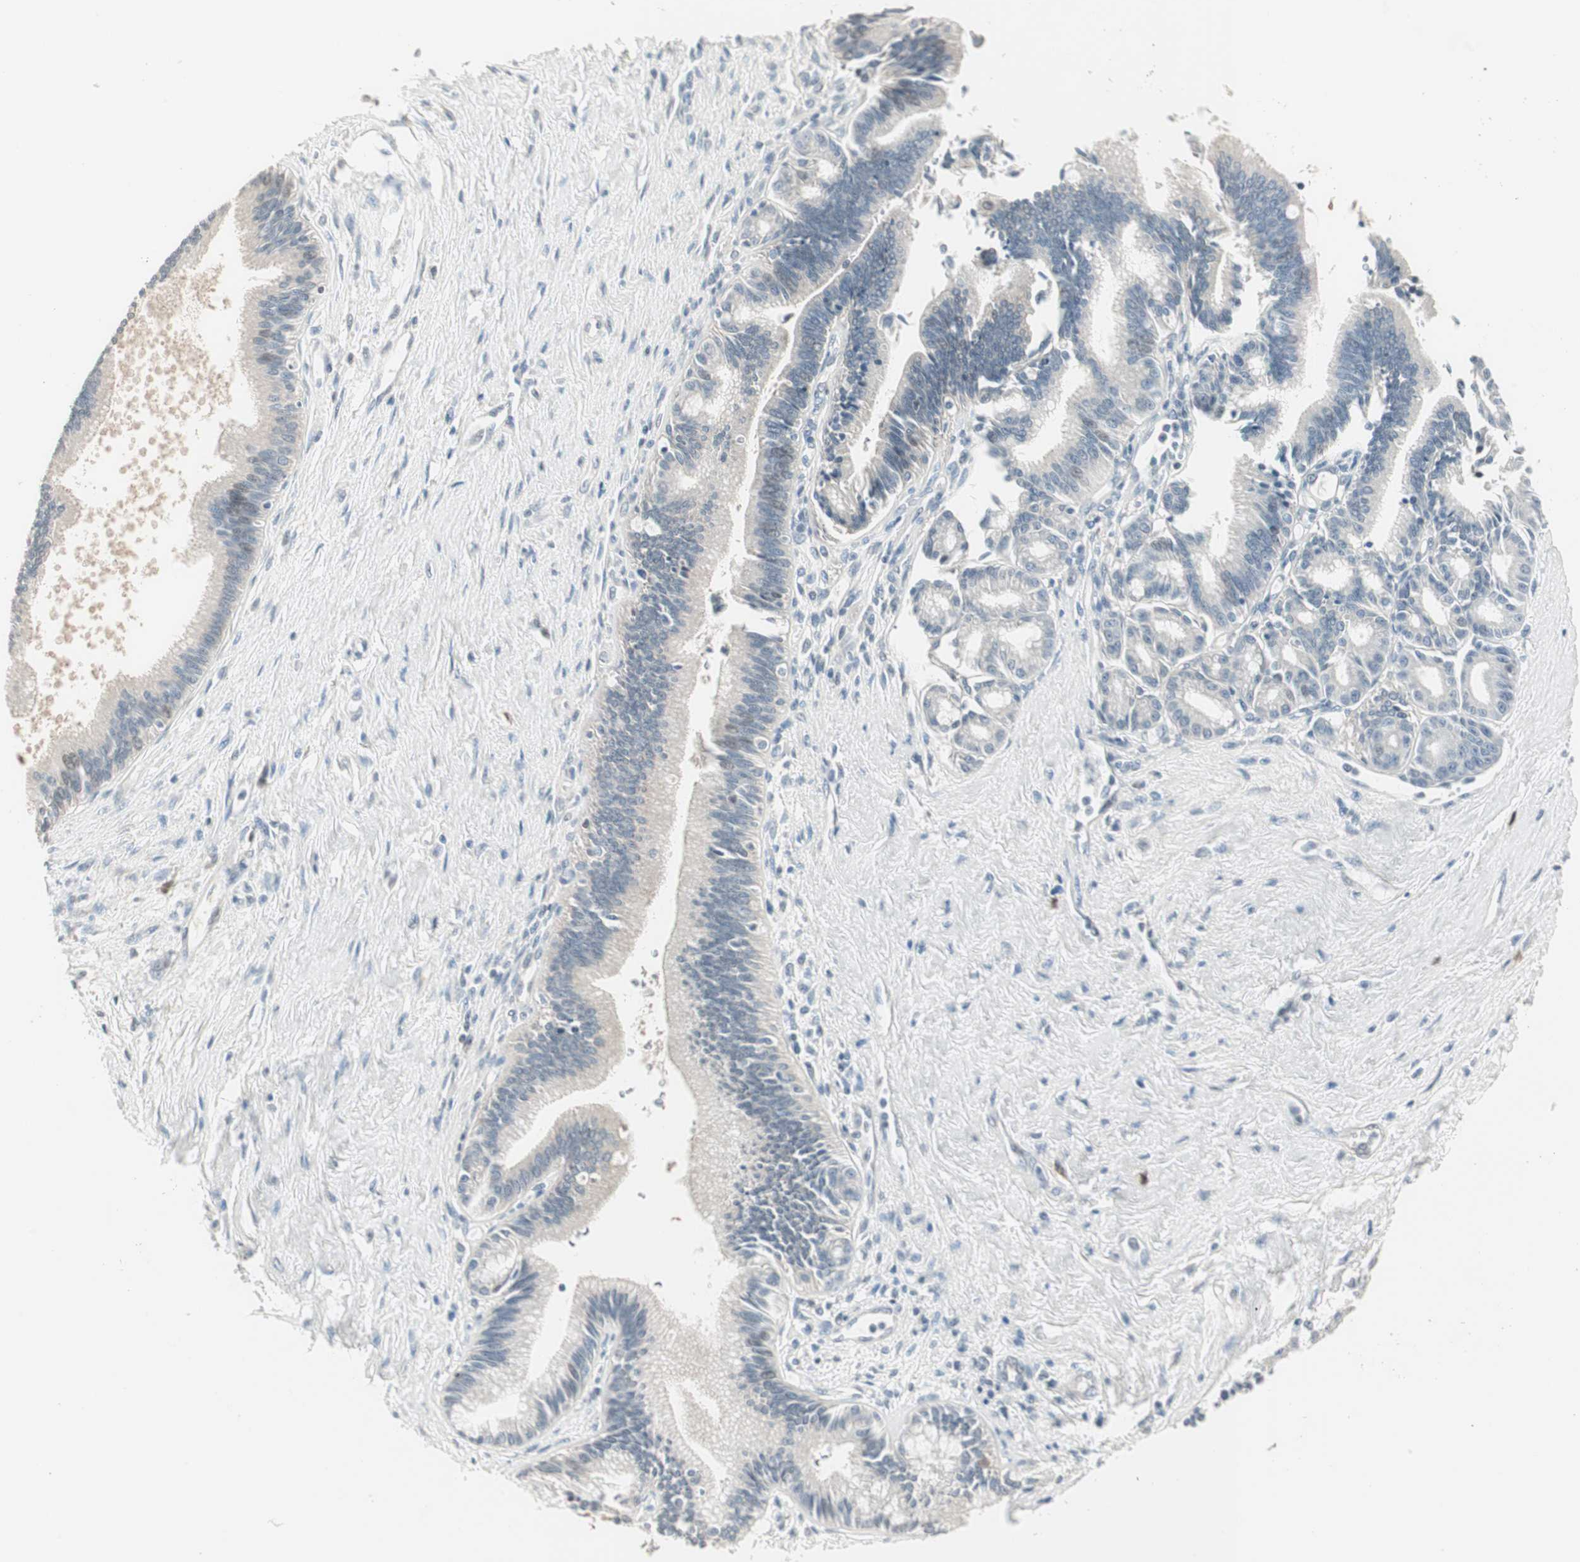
{"staining": {"intensity": "weak", "quantity": "<25%", "location": "cytoplasmic/membranous,nuclear"}, "tissue": "pancreatic cancer", "cell_type": "Tumor cells", "image_type": "cancer", "snomed": [{"axis": "morphology", "description": "Adenocarcinoma, NOS"}, {"axis": "topography", "description": "Pancreas"}], "caption": "There is no significant positivity in tumor cells of adenocarcinoma (pancreatic).", "gene": "PDZK1", "patient": {"sex": "male", "age": 59}}